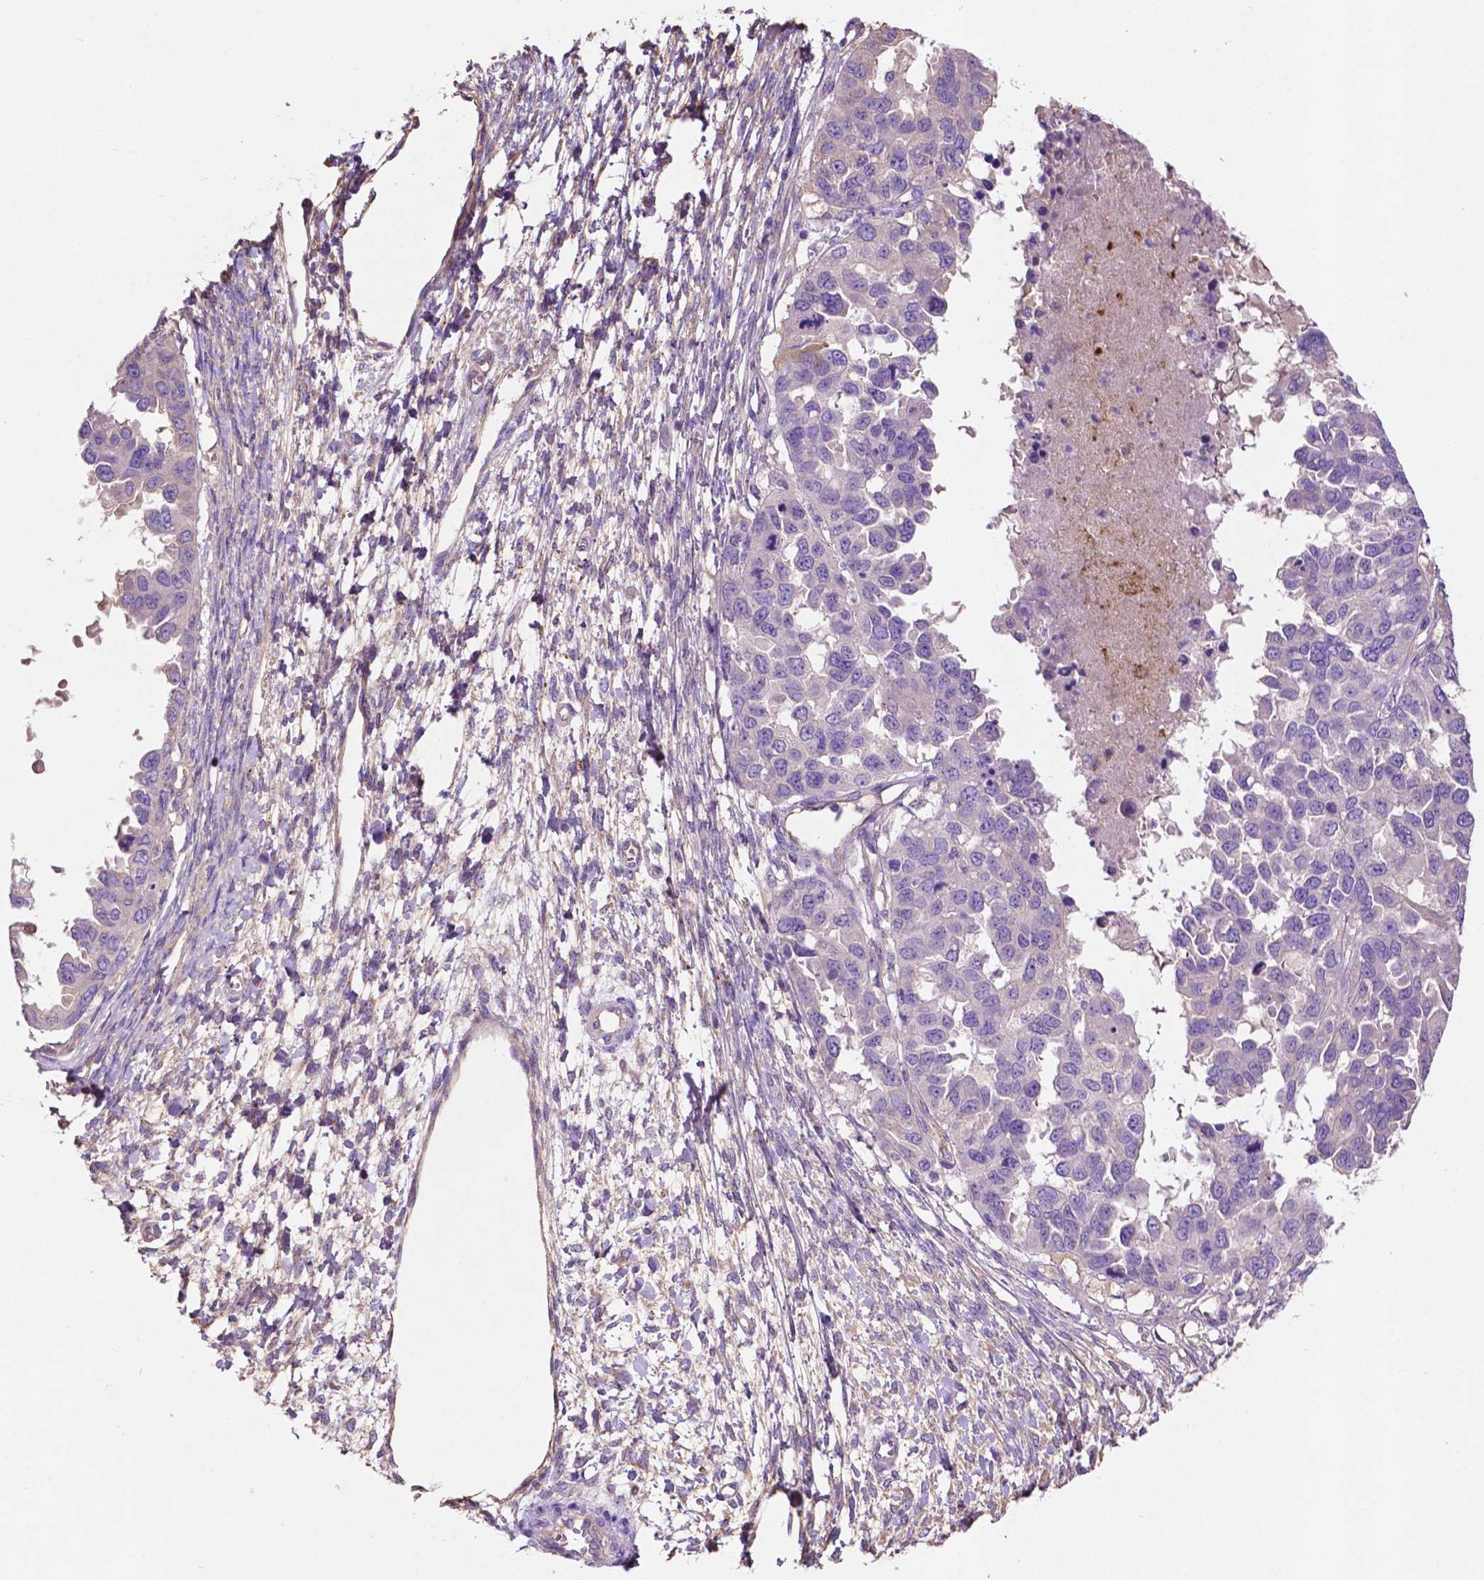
{"staining": {"intensity": "negative", "quantity": "none", "location": "none"}, "tissue": "ovarian cancer", "cell_type": "Tumor cells", "image_type": "cancer", "snomed": [{"axis": "morphology", "description": "Cystadenocarcinoma, serous, NOS"}, {"axis": "topography", "description": "Ovary"}], "caption": "This is a image of immunohistochemistry staining of serous cystadenocarcinoma (ovarian), which shows no expression in tumor cells.", "gene": "GDPD5", "patient": {"sex": "female", "age": 53}}